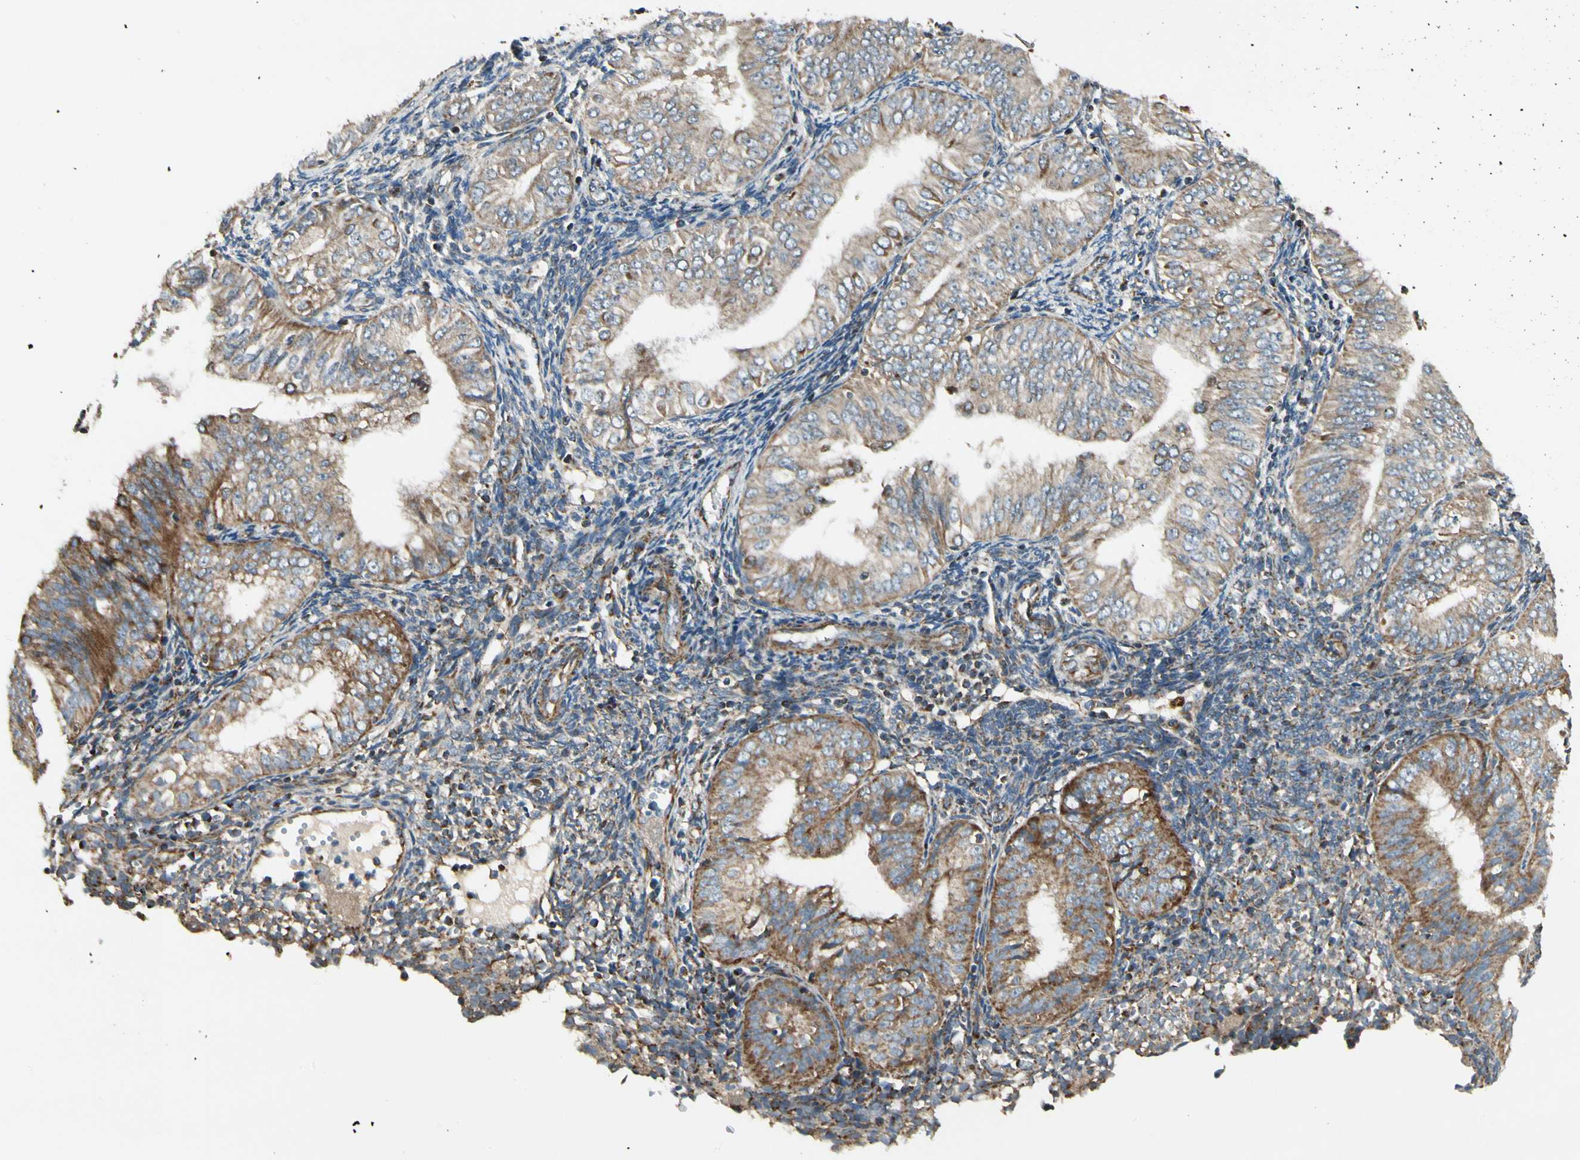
{"staining": {"intensity": "moderate", "quantity": ">75%", "location": "cytoplasmic/membranous"}, "tissue": "endometrial cancer", "cell_type": "Tumor cells", "image_type": "cancer", "snomed": [{"axis": "morphology", "description": "Normal tissue, NOS"}, {"axis": "morphology", "description": "Adenocarcinoma, NOS"}, {"axis": "topography", "description": "Endometrium"}], "caption": "Endometrial adenocarcinoma stained for a protein (brown) shows moderate cytoplasmic/membranous positive positivity in about >75% of tumor cells.", "gene": "EPHB3", "patient": {"sex": "female", "age": 53}}